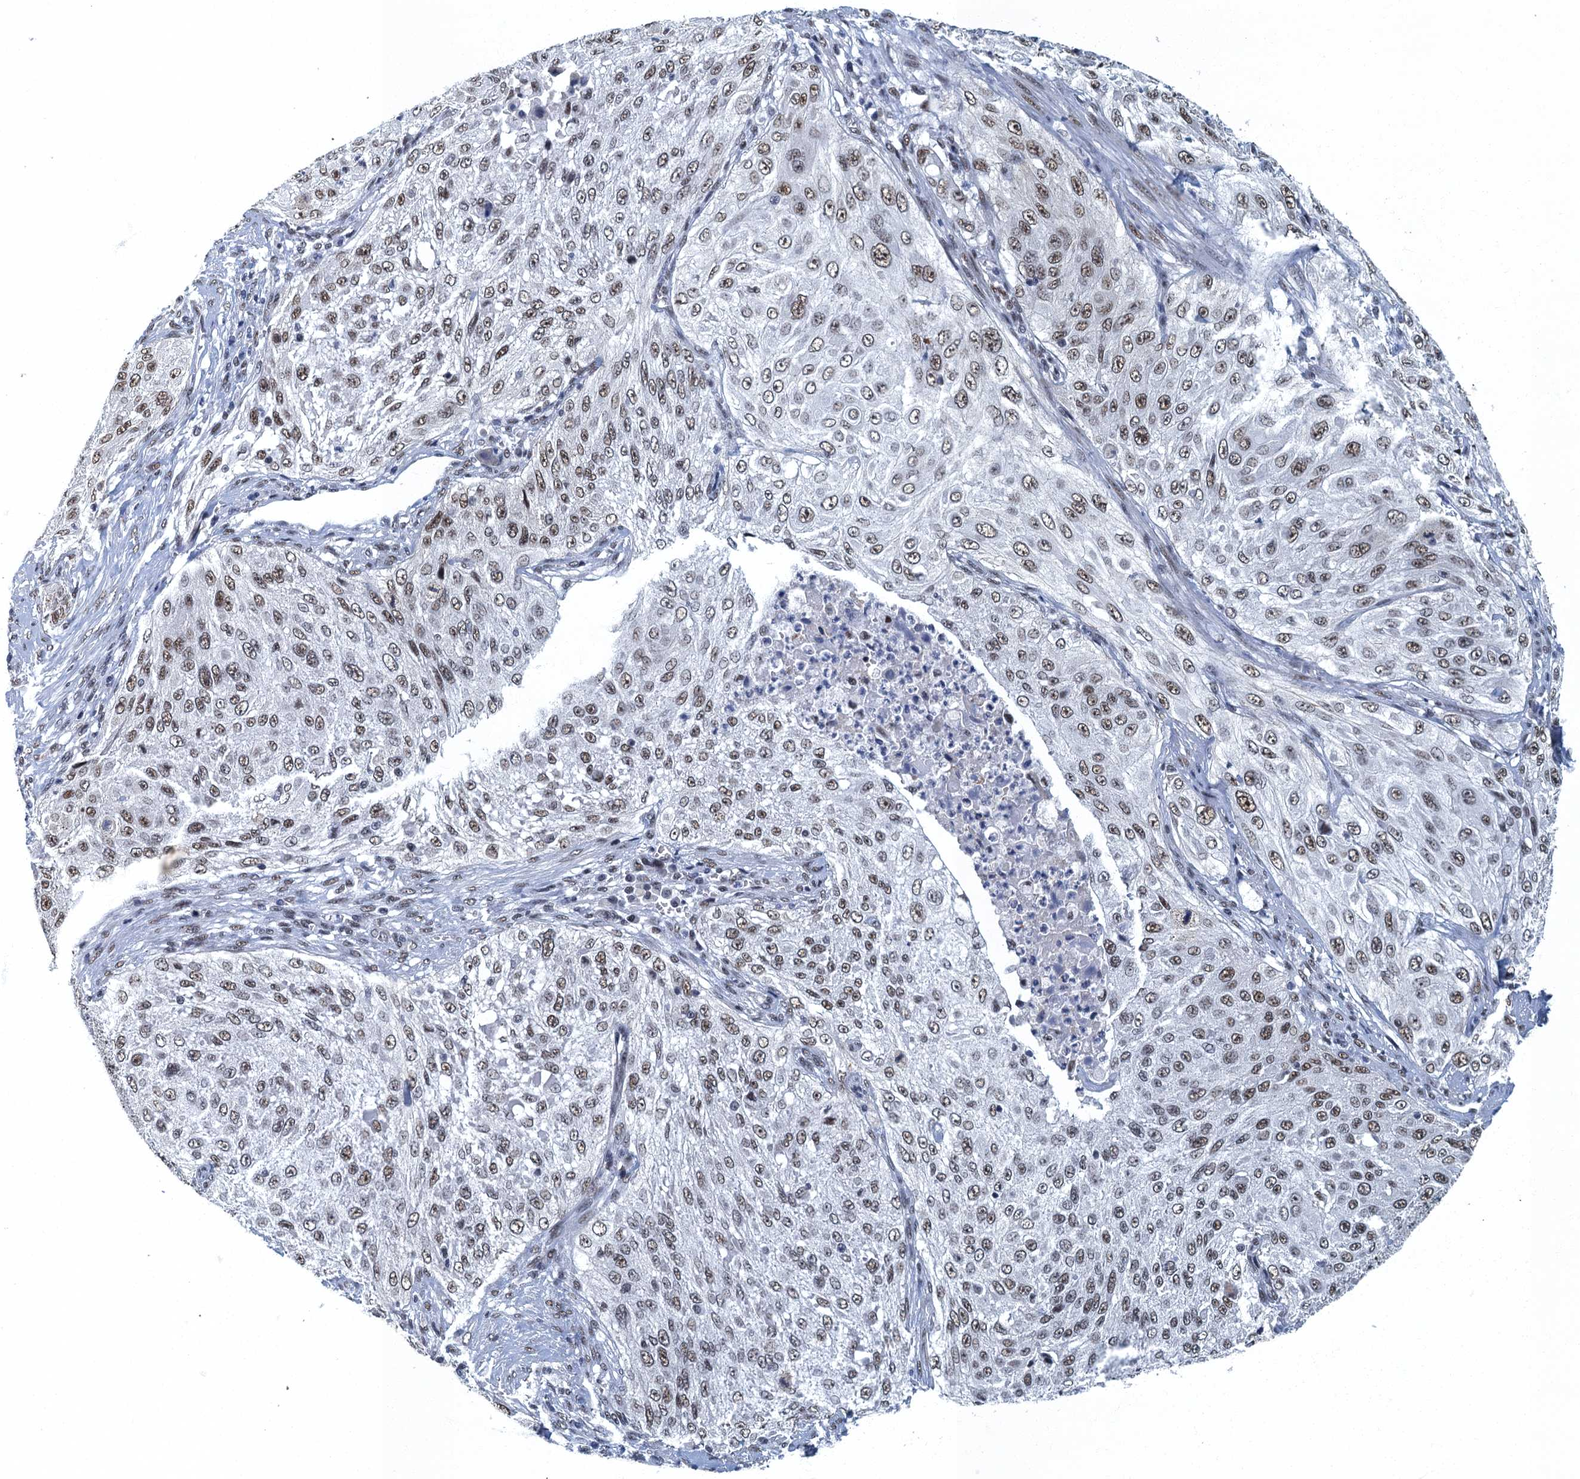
{"staining": {"intensity": "moderate", "quantity": ">75%", "location": "nuclear"}, "tissue": "cervical cancer", "cell_type": "Tumor cells", "image_type": "cancer", "snomed": [{"axis": "morphology", "description": "Squamous cell carcinoma, NOS"}, {"axis": "topography", "description": "Cervix"}], "caption": "Cervical squamous cell carcinoma stained for a protein displays moderate nuclear positivity in tumor cells. The staining is performed using DAB (3,3'-diaminobenzidine) brown chromogen to label protein expression. The nuclei are counter-stained blue using hematoxylin.", "gene": "GADL1", "patient": {"sex": "female", "age": 42}}